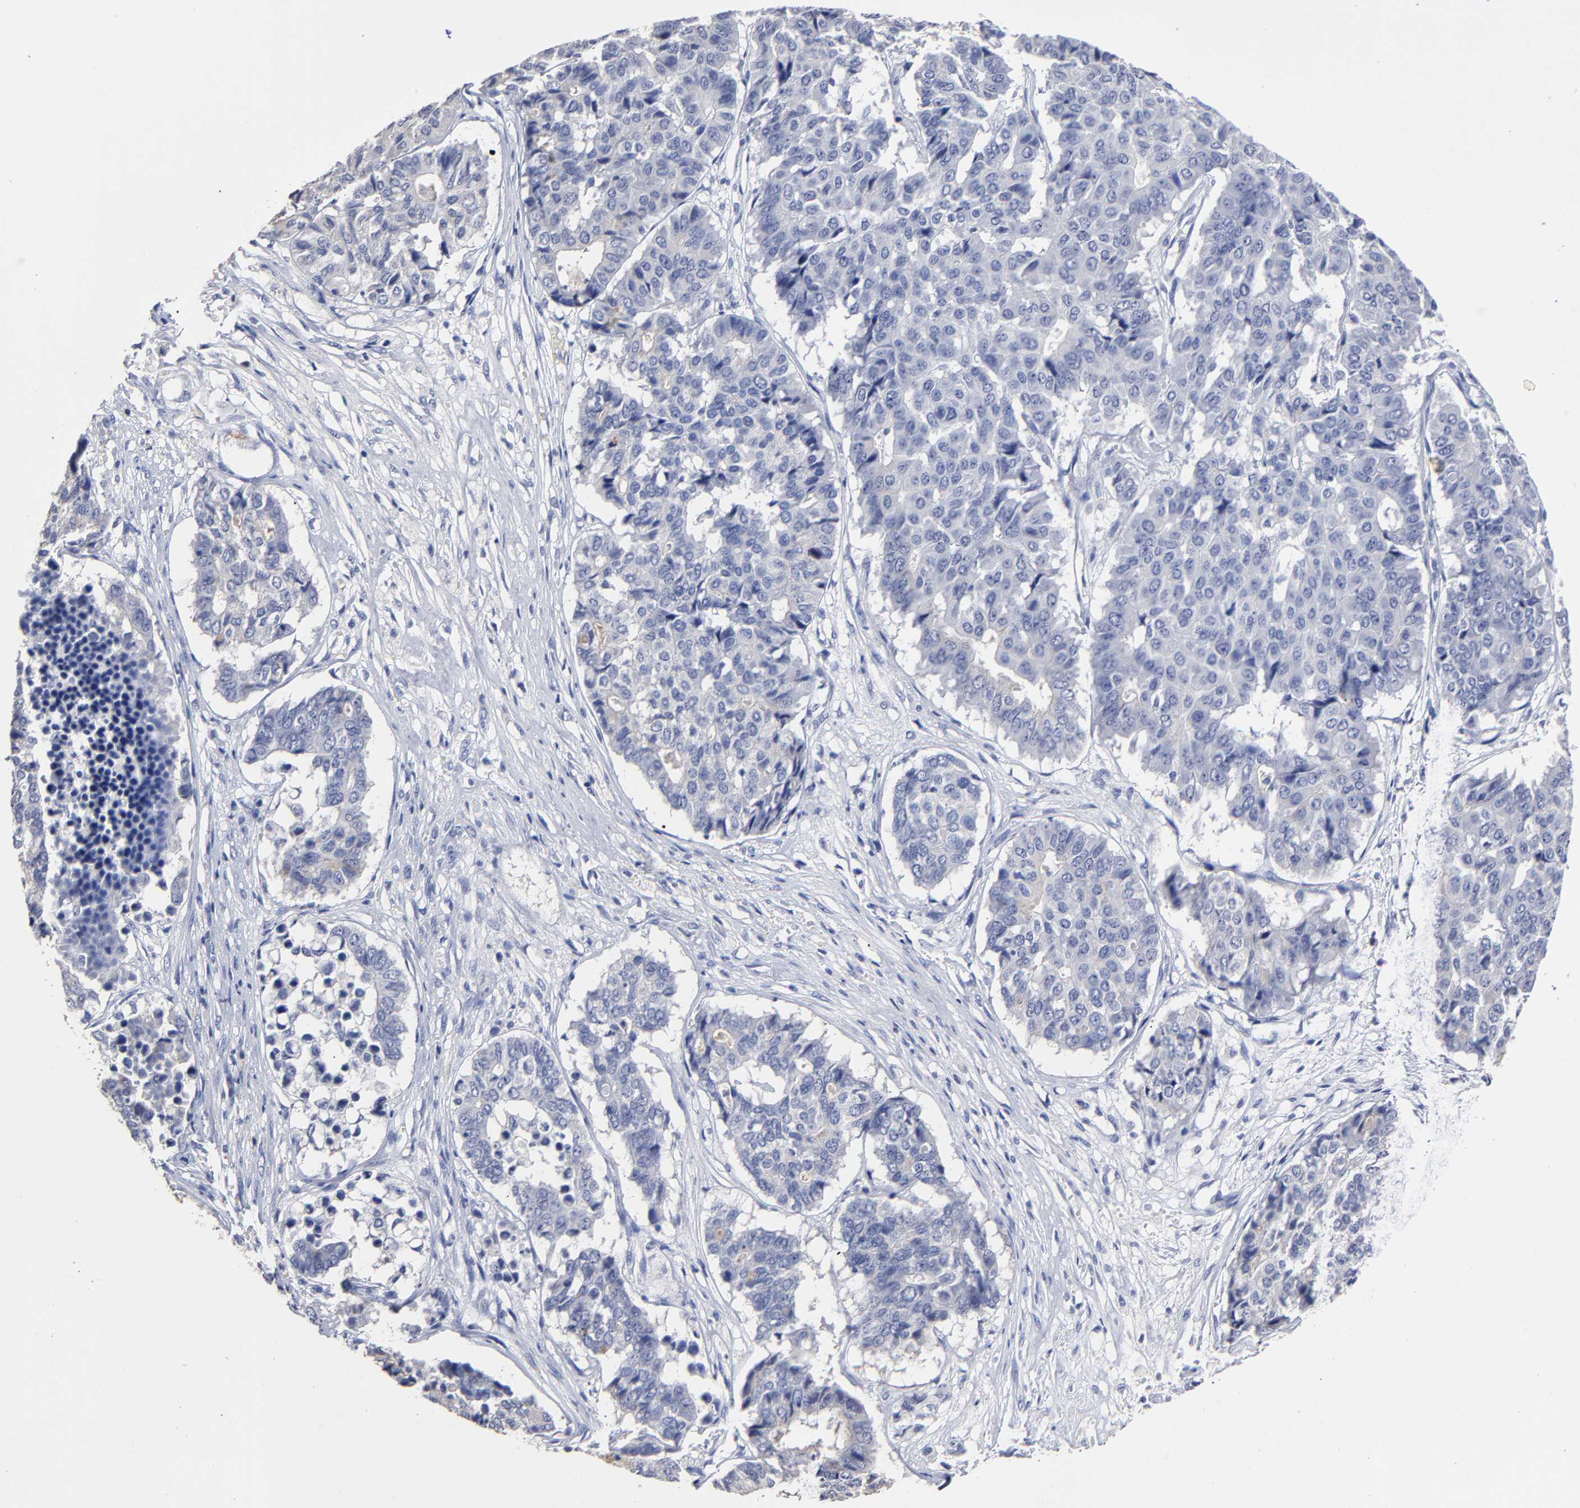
{"staining": {"intensity": "negative", "quantity": "none", "location": "none"}, "tissue": "pancreatic cancer", "cell_type": "Tumor cells", "image_type": "cancer", "snomed": [{"axis": "morphology", "description": "Adenocarcinoma, NOS"}, {"axis": "topography", "description": "Pancreas"}], "caption": "Human pancreatic cancer (adenocarcinoma) stained for a protein using immunohistochemistry reveals no expression in tumor cells.", "gene": "TRAT1", "patient": {"sex": "male", "age": 50}}